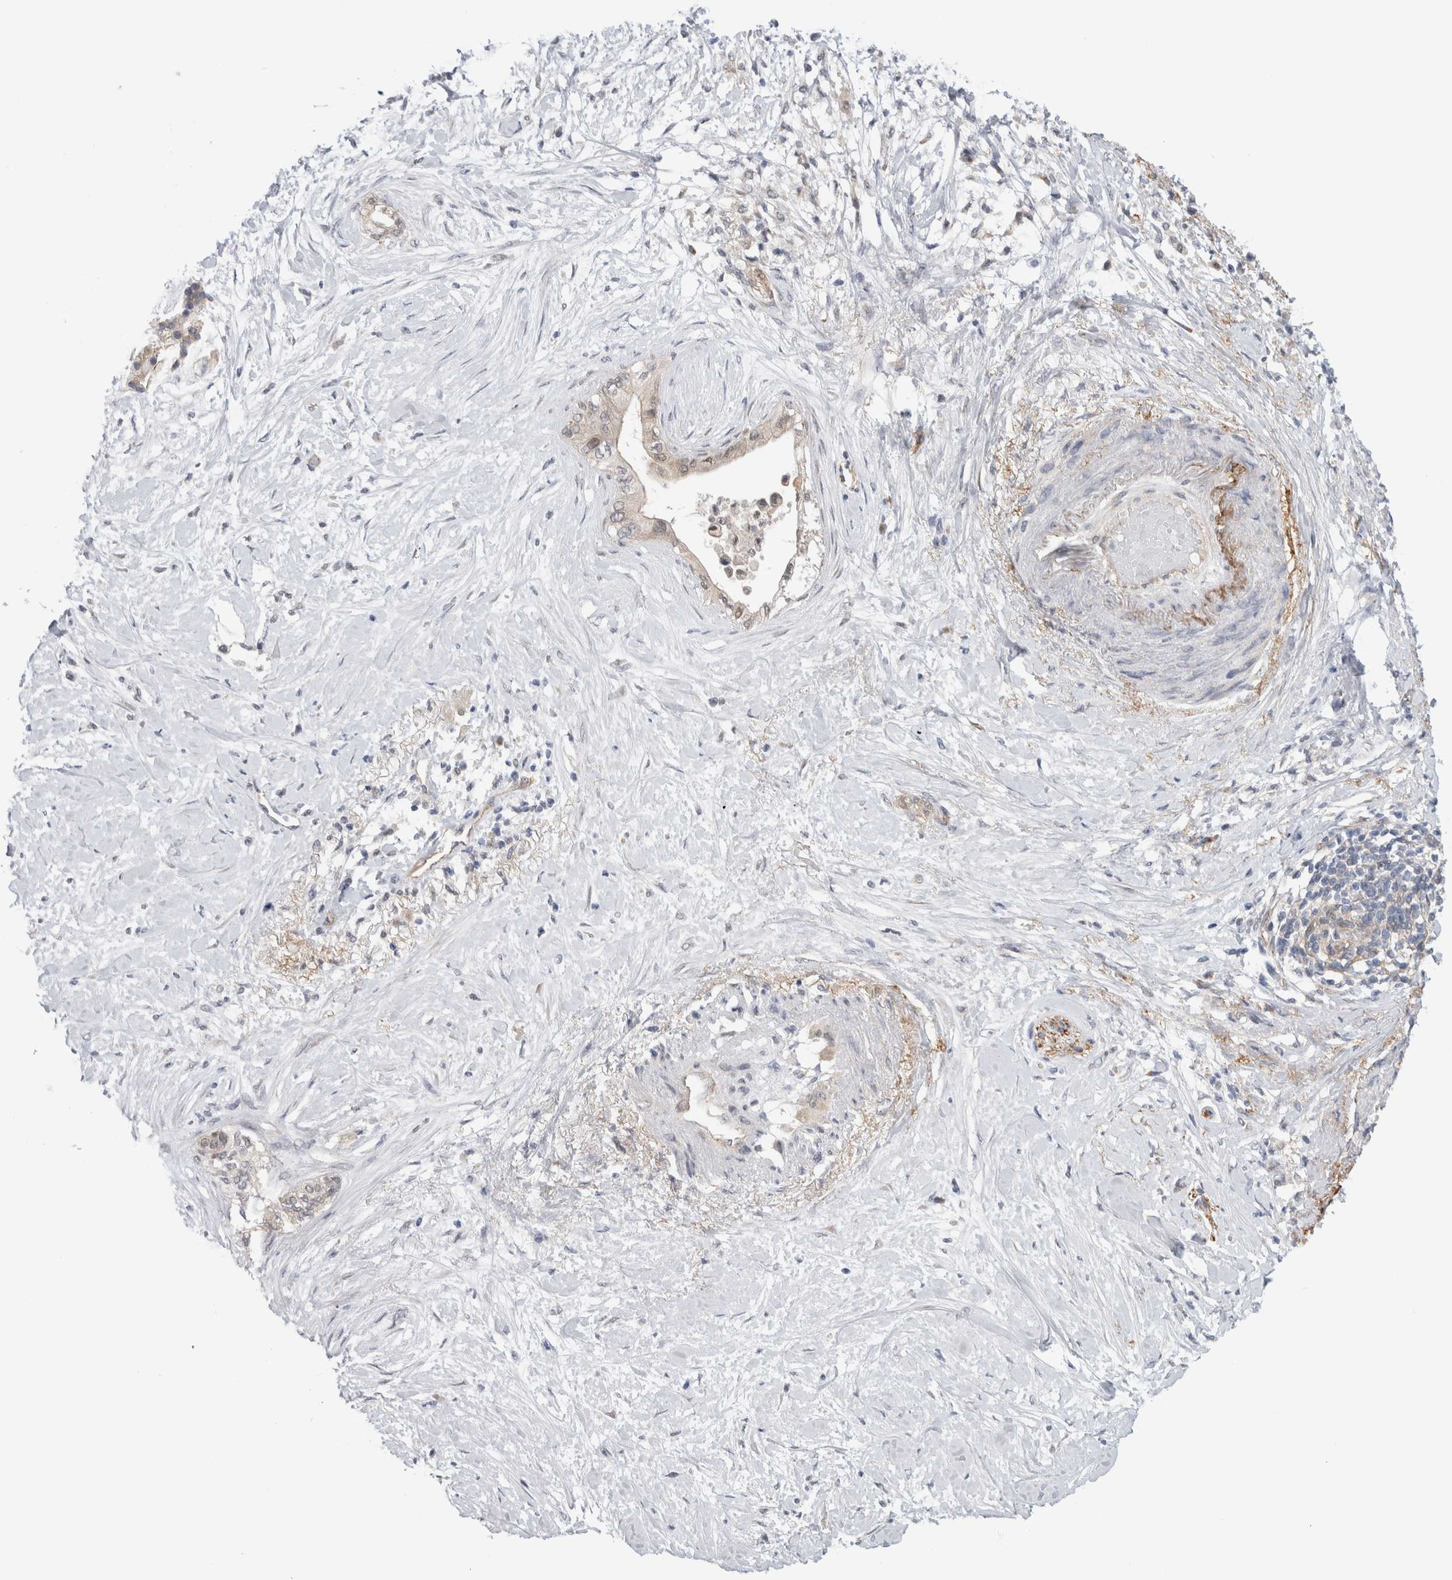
{"staining": {"intensity": "weak", "quantity": "25%-75%", "location": "cytoplasmic/membranous,nuclear"}, "tissue": "pancreatic cancer", "cell_type": "Tumor cells", "image_type": "cancer", "snomed": [{"axis": "morphology", "description": "Normal tissue, NOS"}, {"axis": "morphology", "description": "Adenocarcinoma, NOS"}, {"axis": "topography", "description": "Pancreas"}, {"axis": "topography", "description": "Duodenum"}], "caption": "A high-resolution image shows immunohistochemistry staining of pancreatic cancer (adenocarcinoma), which exhibits weak cytoplasmic/membranous and nuclear expression in about 25%-75% of tumor cells.", "gene": "TAFA5", "patient": {"sex": "female", "age": 60}}